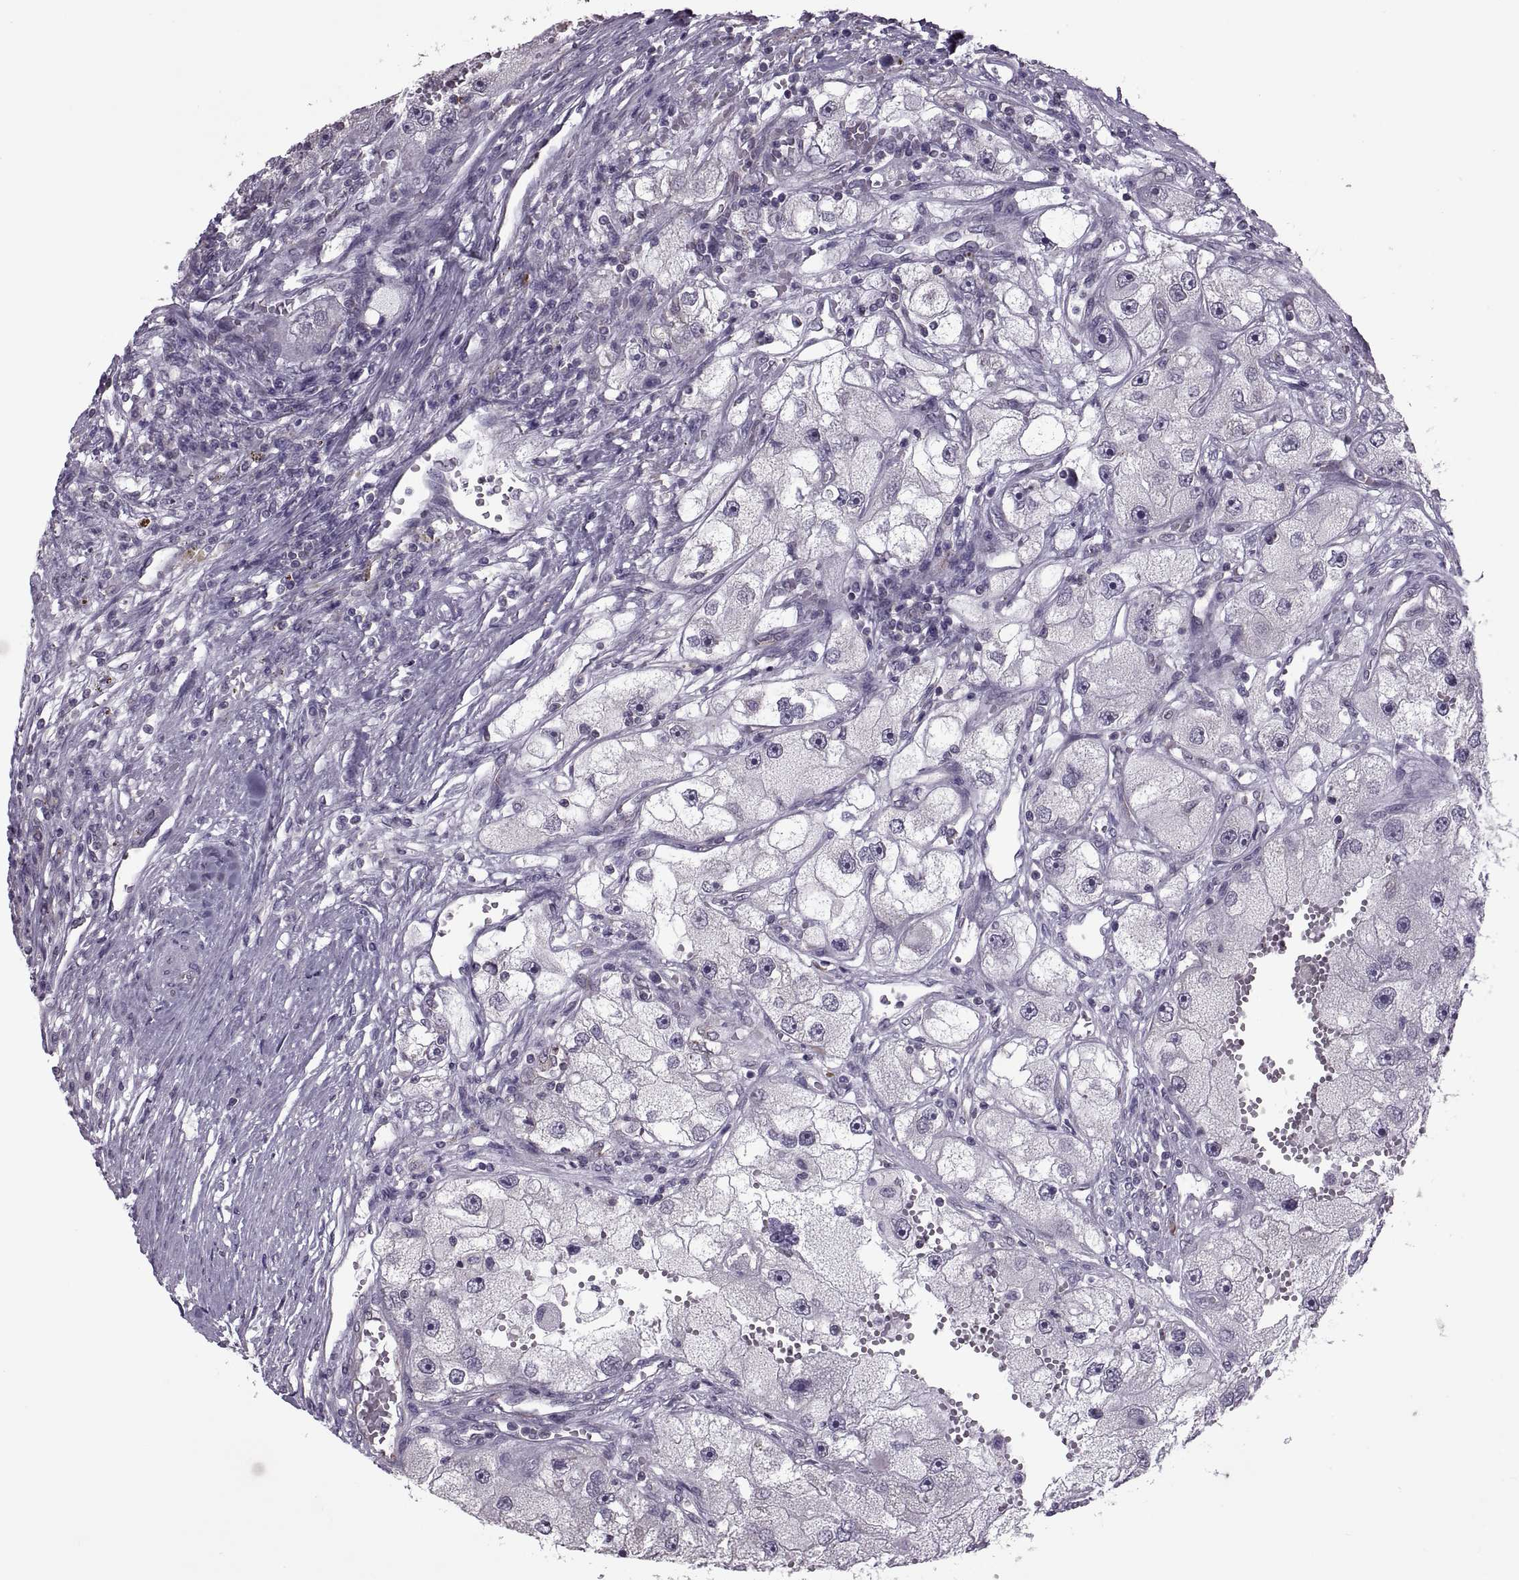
{"staining": {"intensity": "negative", "quantity": "none", "location": "none"}, "tissue": "renal cancer", "cell_type": "Tumor cells", "image_type": "cancer", "snomed": [{"axis": "morphology", "description": "Adenocarcinoma, NOS"}, {"axis": "topography", "description": "Kidney"}], "caption": "Immunohistochemistry (IHC) micrograph of human adenocarcinoma (renal) stained for a protein (brown), which displays no positivity in tumor cells.", "gene": "PABPC1", "patient": {"sex": "male", "age": 63}}